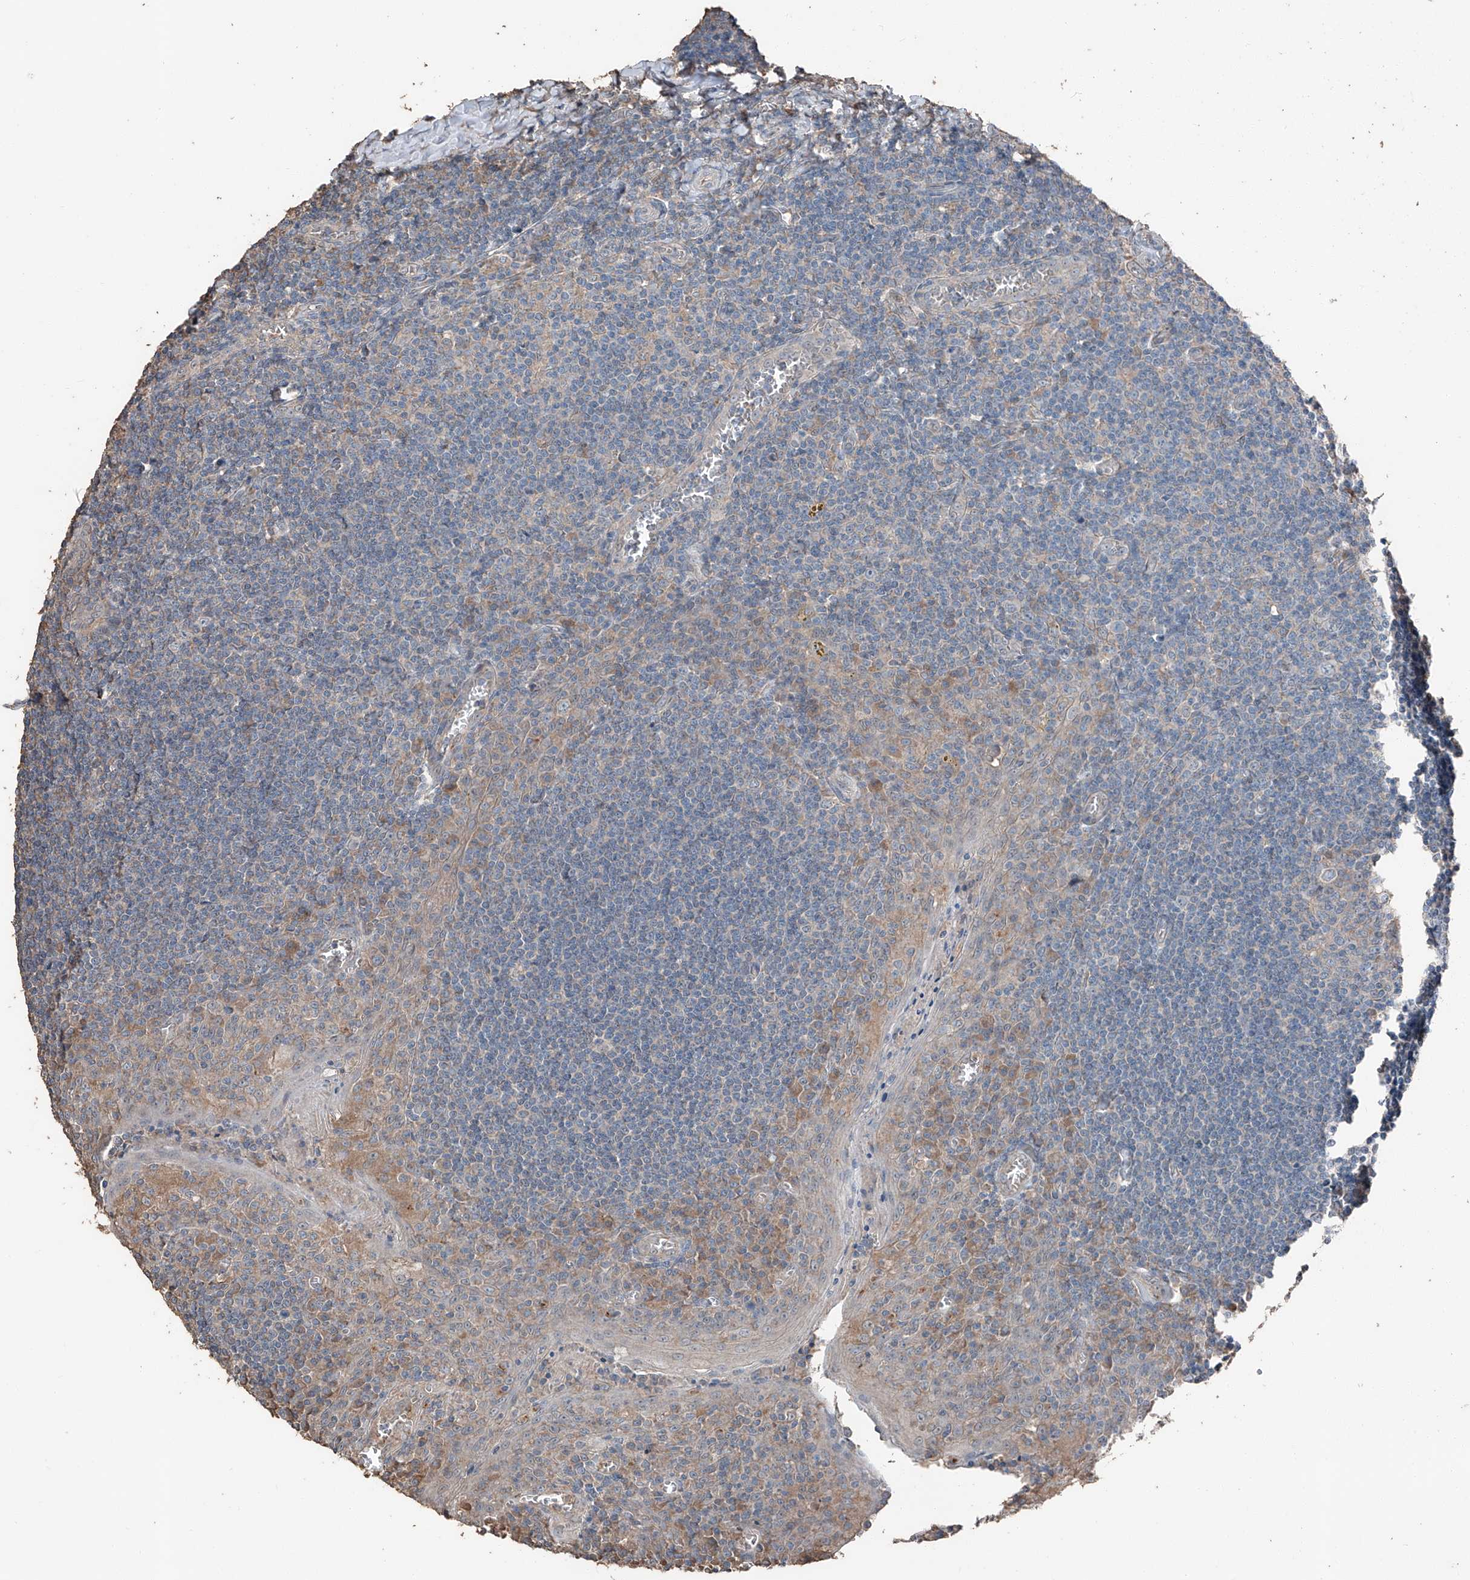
{"staining": {"intensity": "negative", "quantity": "none", "location": "none"}, "tissue": "tonsil", "cell_type": "Germinal center cells", "image_type": "normal", "snomed": [{"axis": "morphology", "description": "Normal tissue, NOS"}, {"axis": "topography", "description": "Tonsil"}], "caption": "This is an immunohistochemistry (IHC) image of benign tonsil. There is no positivity in germinal center cells.", "gene": "MAMLD1", "patient": {"sex": "male", "age": 27}}